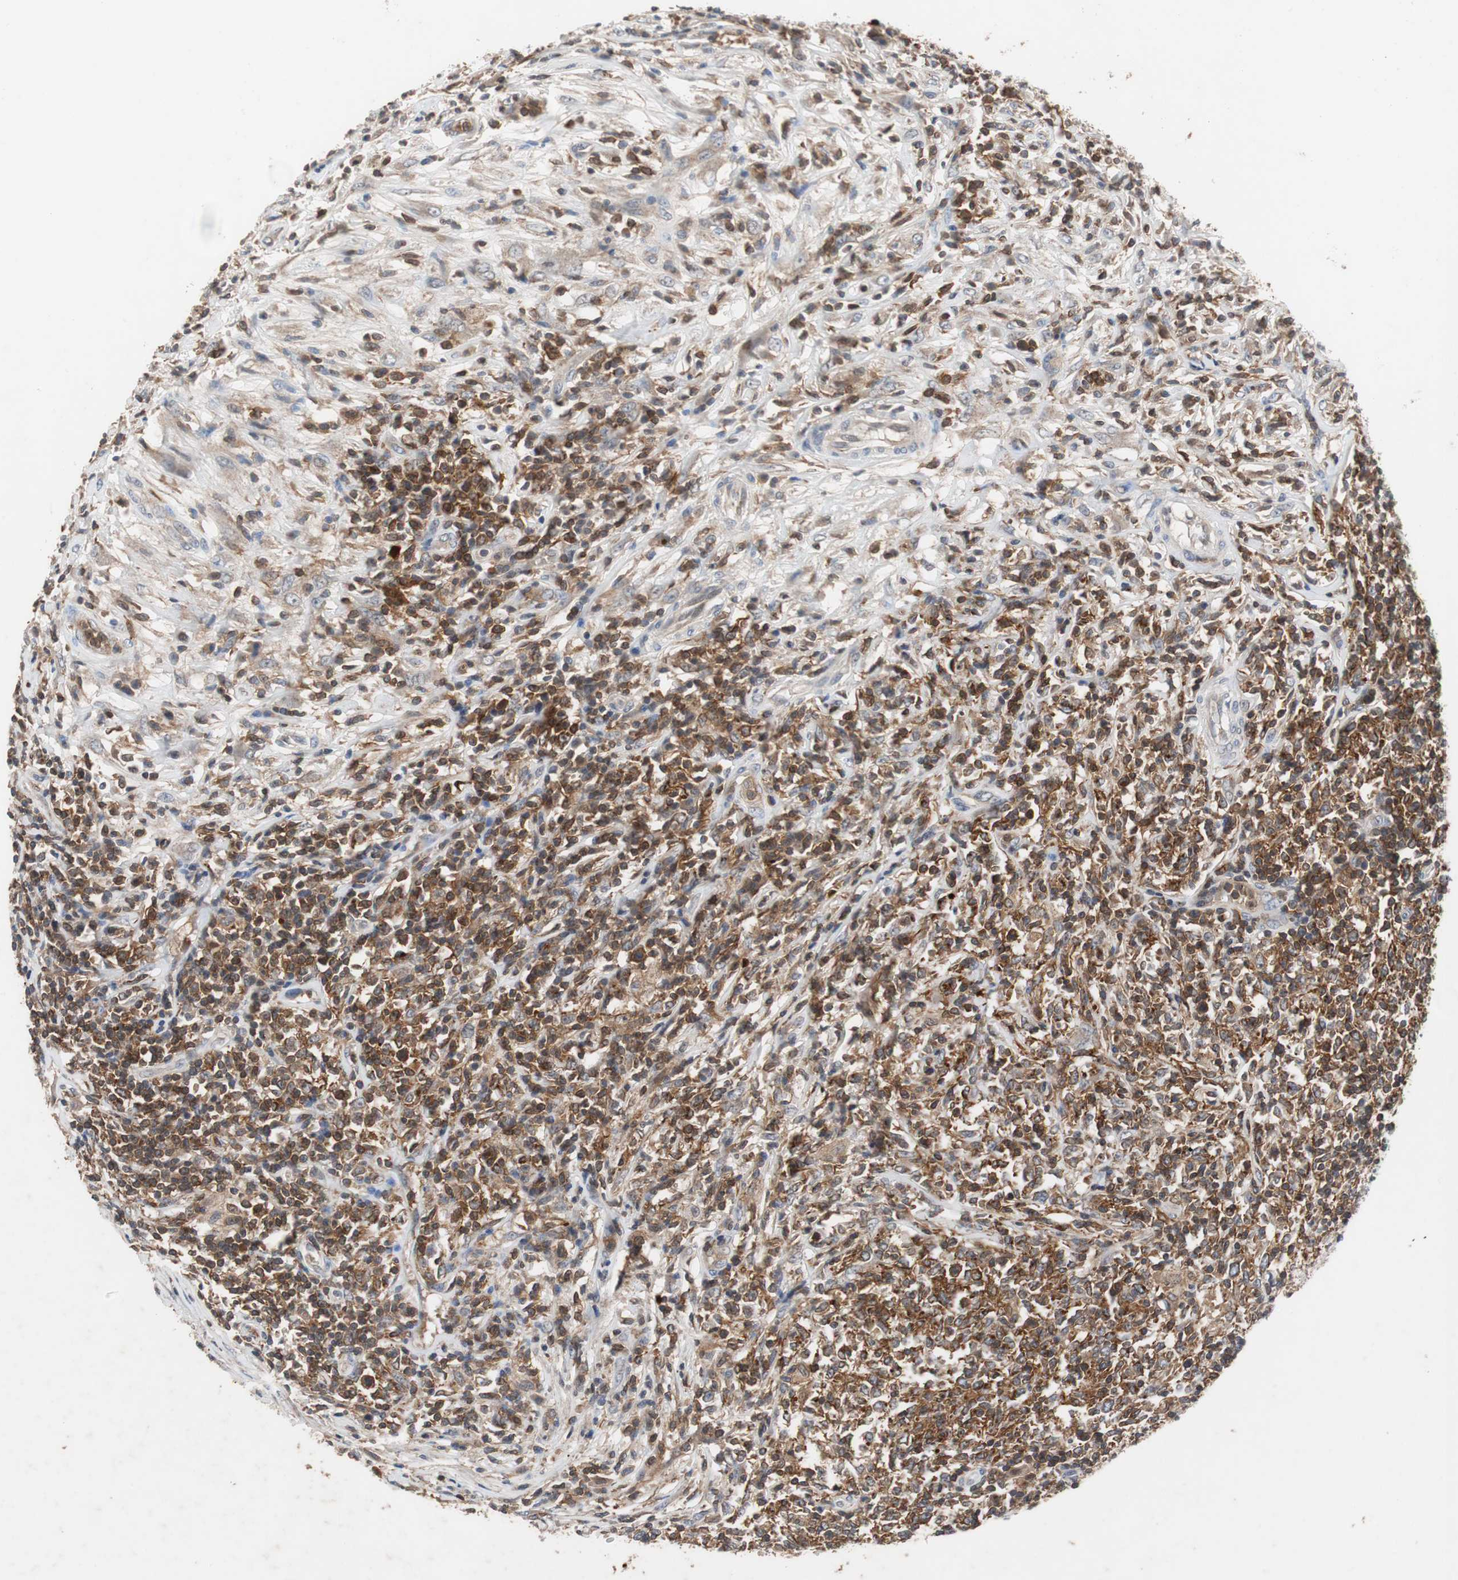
{"staining": {"intensity": "strong", "quantity": ">75%", "location": "cytoplasmic/membranous"}, "tissue": "lymphoma", "cell_type": "Tumor cells", "image_type": "cancer", "snomed": [{"axis": "morphology", "description": "Malignant lymphoma, non-Hodgkin's type, High grade"}, {"axis": "topography", "description": "Lymph node"}], "caption": "Immunohistochemistry micrograph of neoplastic tissue: human malignant lymphoma, non-Hodgkin's type (high-grade) stained using immunohistochemistry displays high levels of strong protein expression localized specifically in the cytoplasmic/membranous of tumor cells, appearing as a cytoplasmic/membranous brown color.", "gene": "CALB2", "patient": {"sex": "female", "age": 84}}